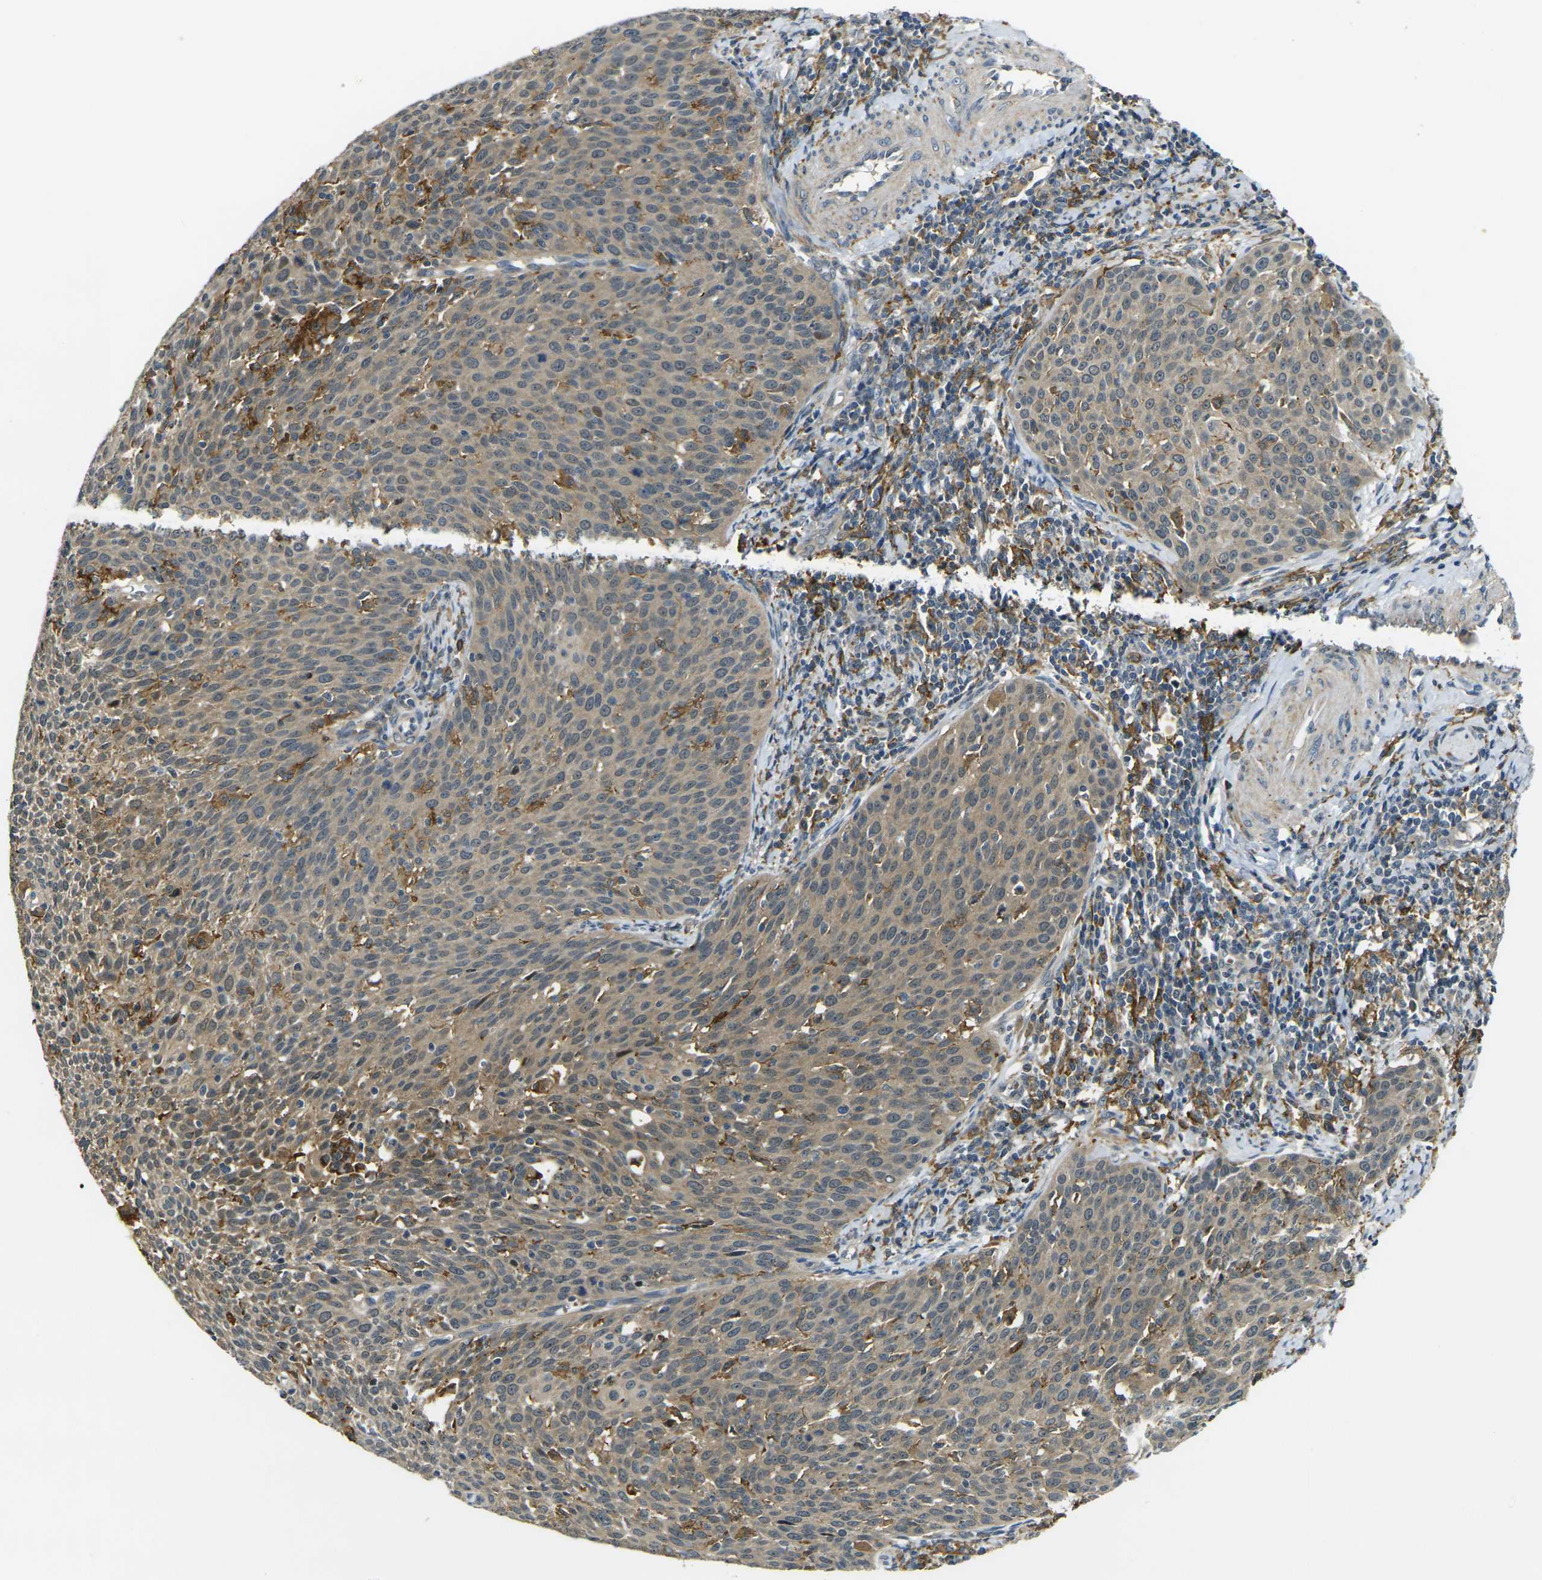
{"staining": {"intensity": "weak", "quantity": ">75%", "location": "cytoplasmic/membranous"}, "tissue": "cervical cancer", "cell_type": "Tumor cells", "image_type": "cancer", "snomed": [{"axis": "morphology", "description": "Squamous cell carcinoma, NOS"}, {"axis": "topography", "description": "Cervix"}], "caption": "Protein staining of squamous cell carcinoma (cervical) tissue shows weak cytoplasmic/membranous staining in approximately >75% of tumor cells.", "gene": "PIGL", "patient": {"sex": "female", "age": 38}}